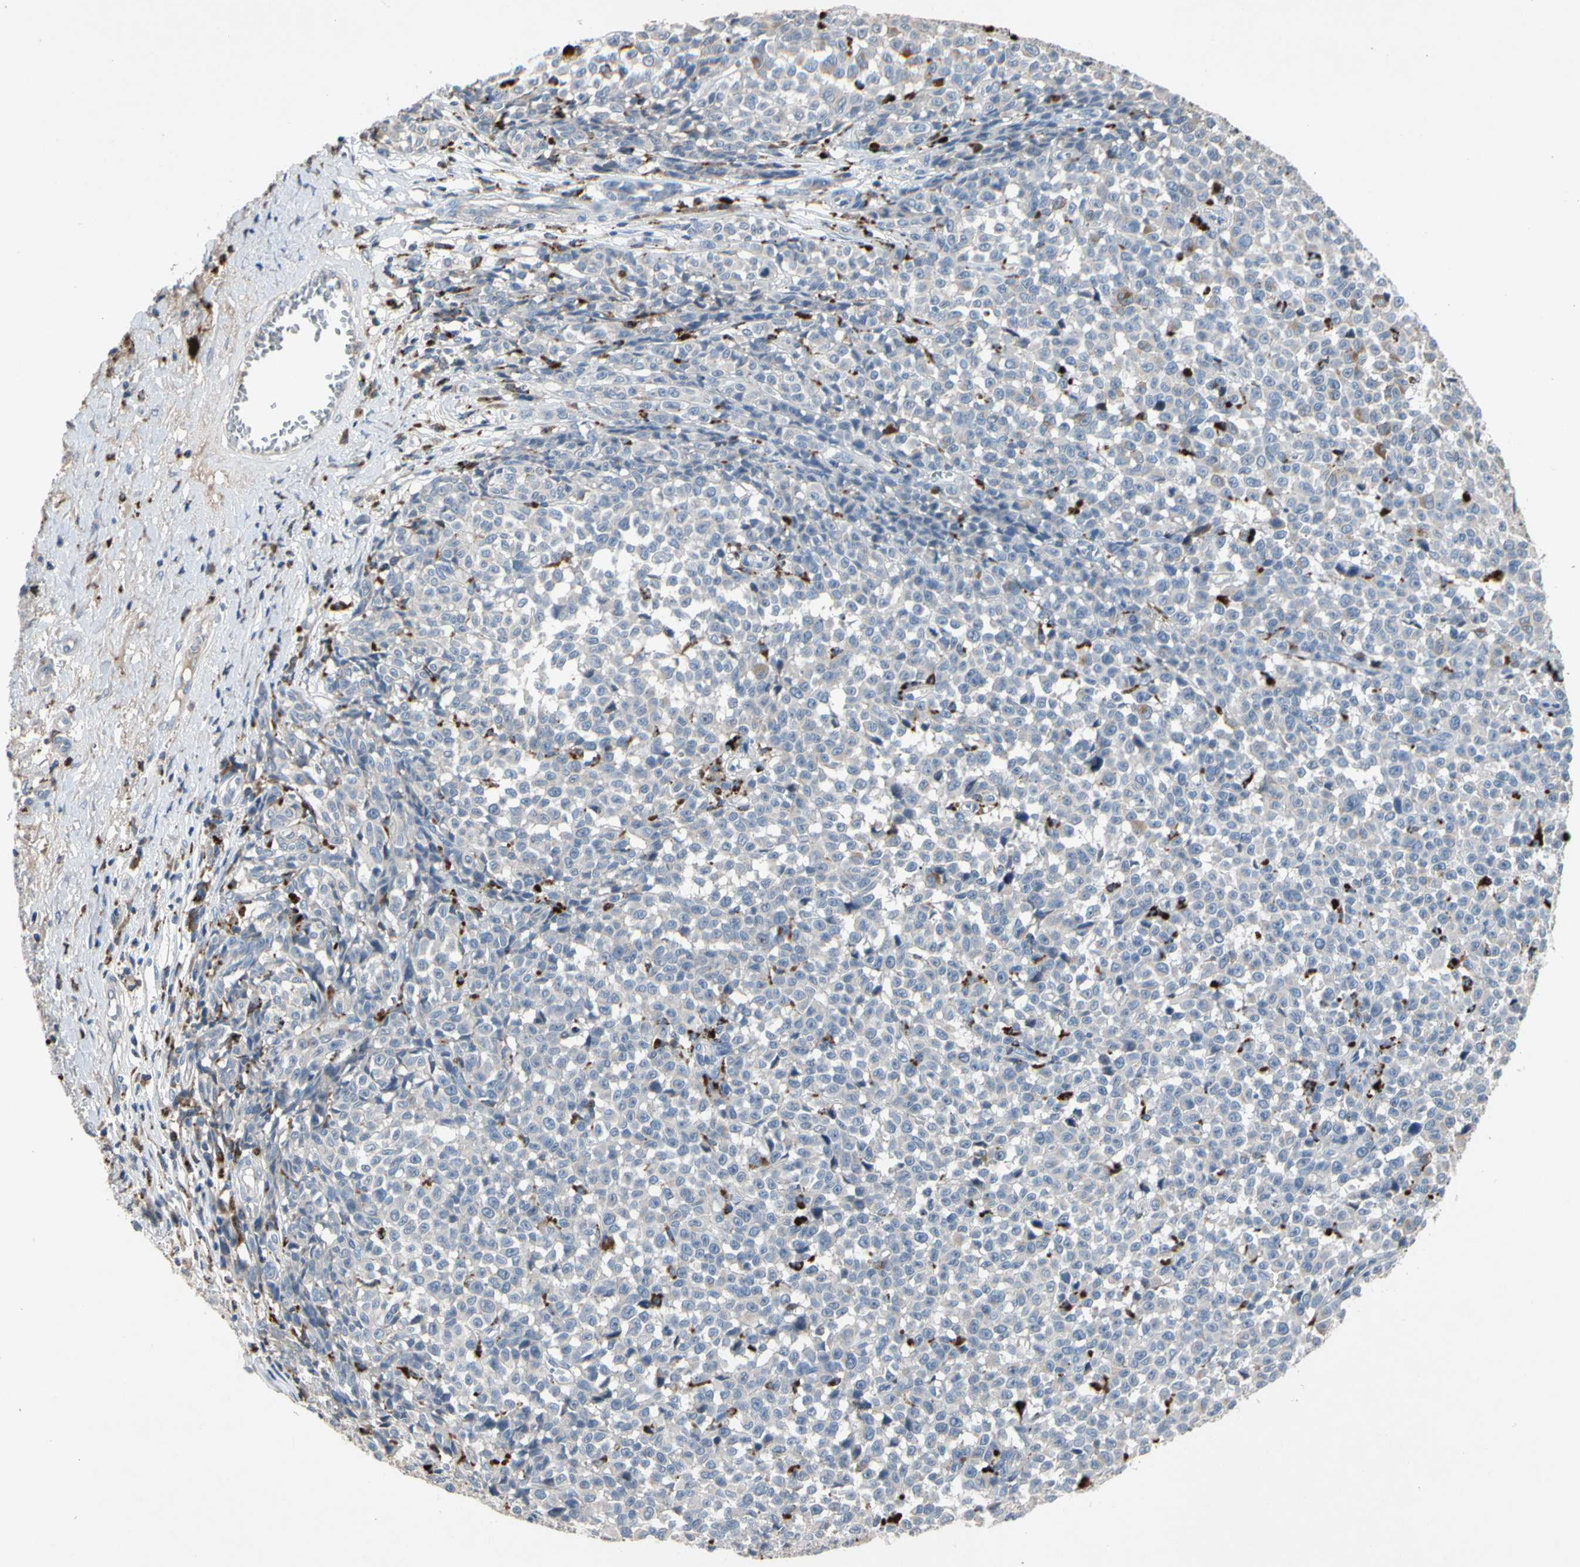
{"staining": {"intensity": "negative", "quantity": "none", "location": "none"}, "tissue": "melanoma", "cell_type": "Tumor cells", "image_type": "cancer", "snomed": [{"axis": "morphology", "description": "Malignant melanoma, NOS"}, {"axis": "topography", "description": "Skin"}], "caption": "Tumor cells show no significant protein expression in melanoma.", "gene": "ADA2", "patient": {"sex": "female", "age": 82}}